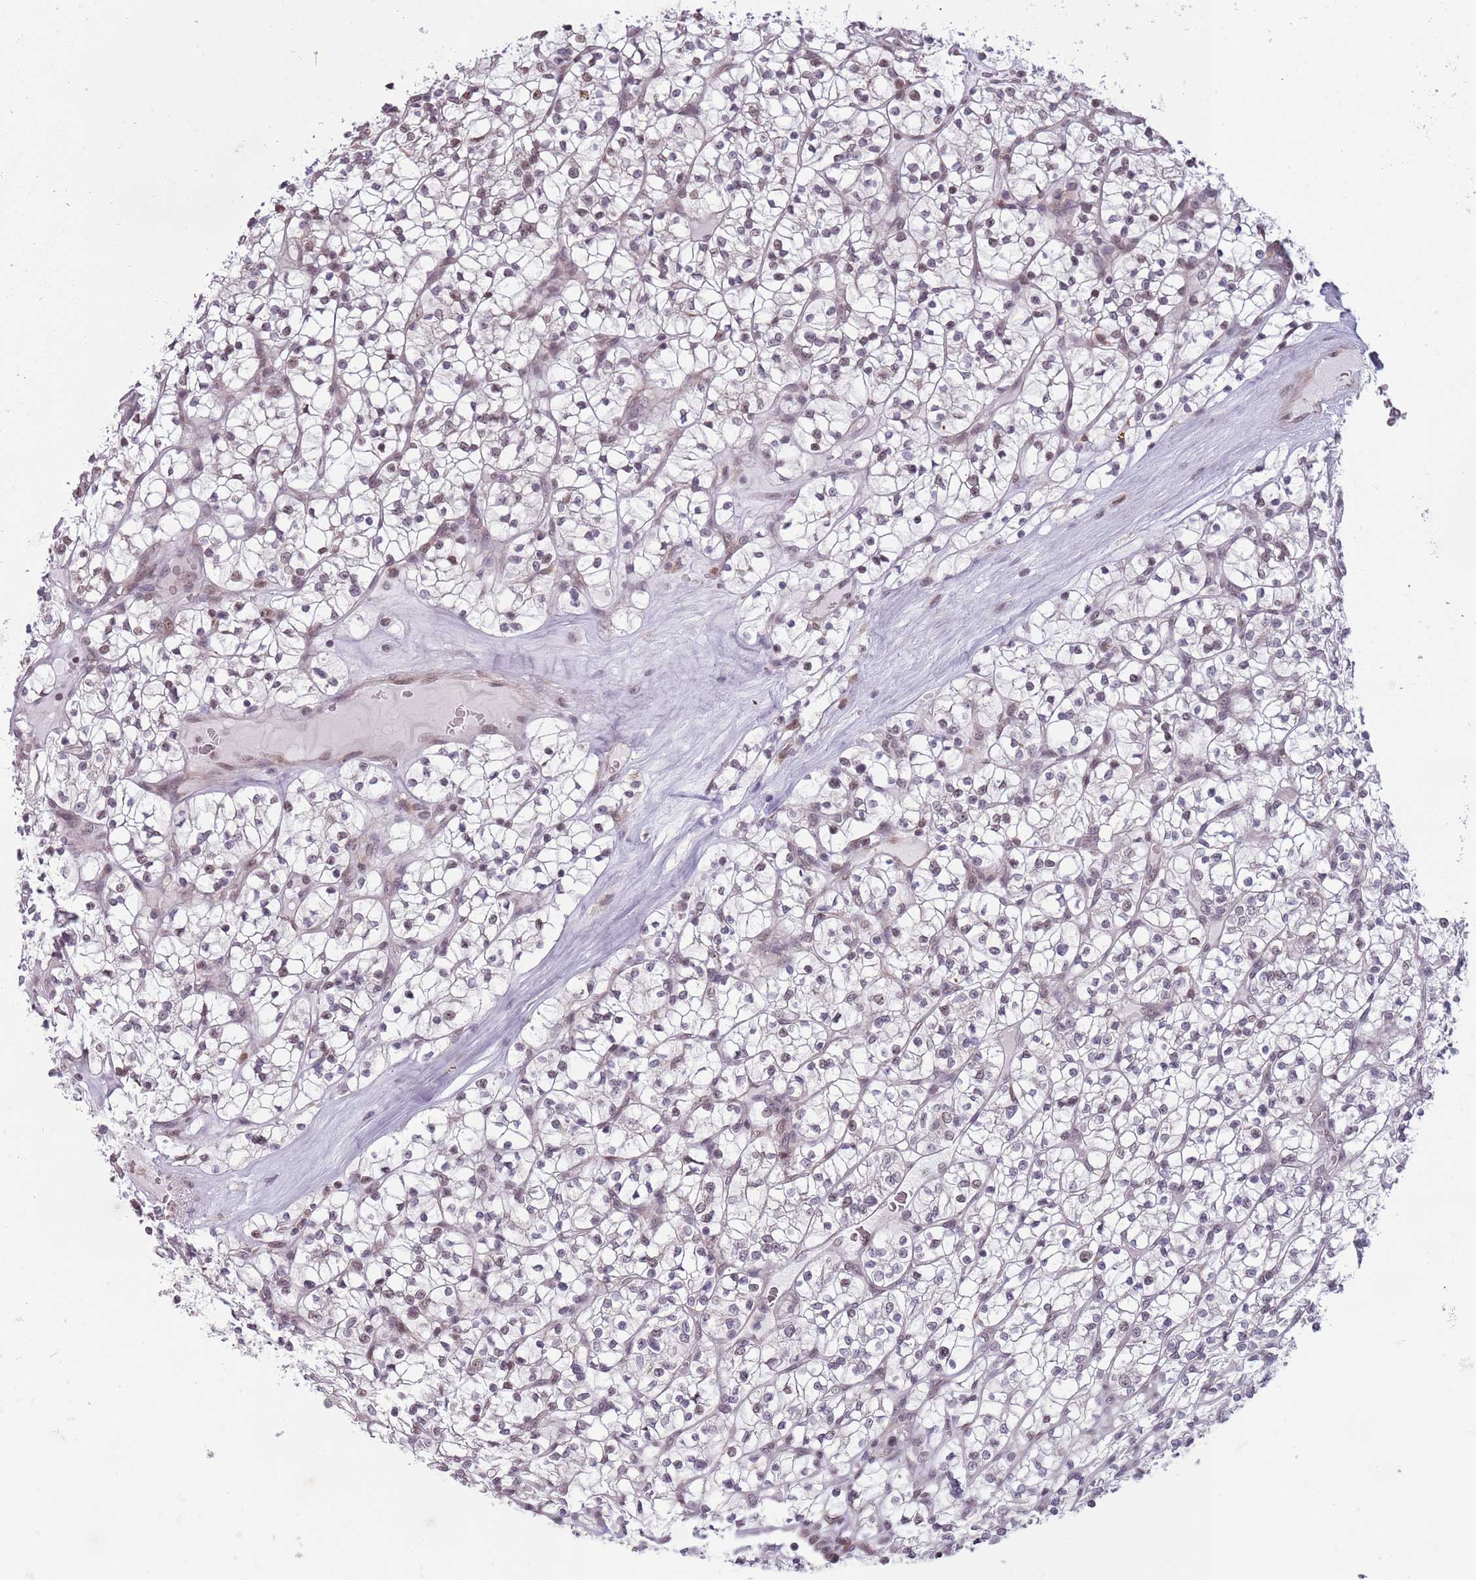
{"staining": {"intensity": "moderate", "quantity": "<25%", "location": "nuclear"}, "tissue": "renal cancer", "cell_type": "Tumor cells", "image_type": "cancer", "snomed": [{"axis": "morphology", "description": "Adenocarcinoma, NOS"}, {"axis": "topography", "description": "Kidney"}], "caption": "Immunohistochemical staining of renal cancer exhibits low levels of moderate nuclear staining in about <25% of tumor cells. (DAB IHC with brightfield microscopy, high magnification).", "gene": "BARD1", "patient": {"sex": "female", "age": 64}}